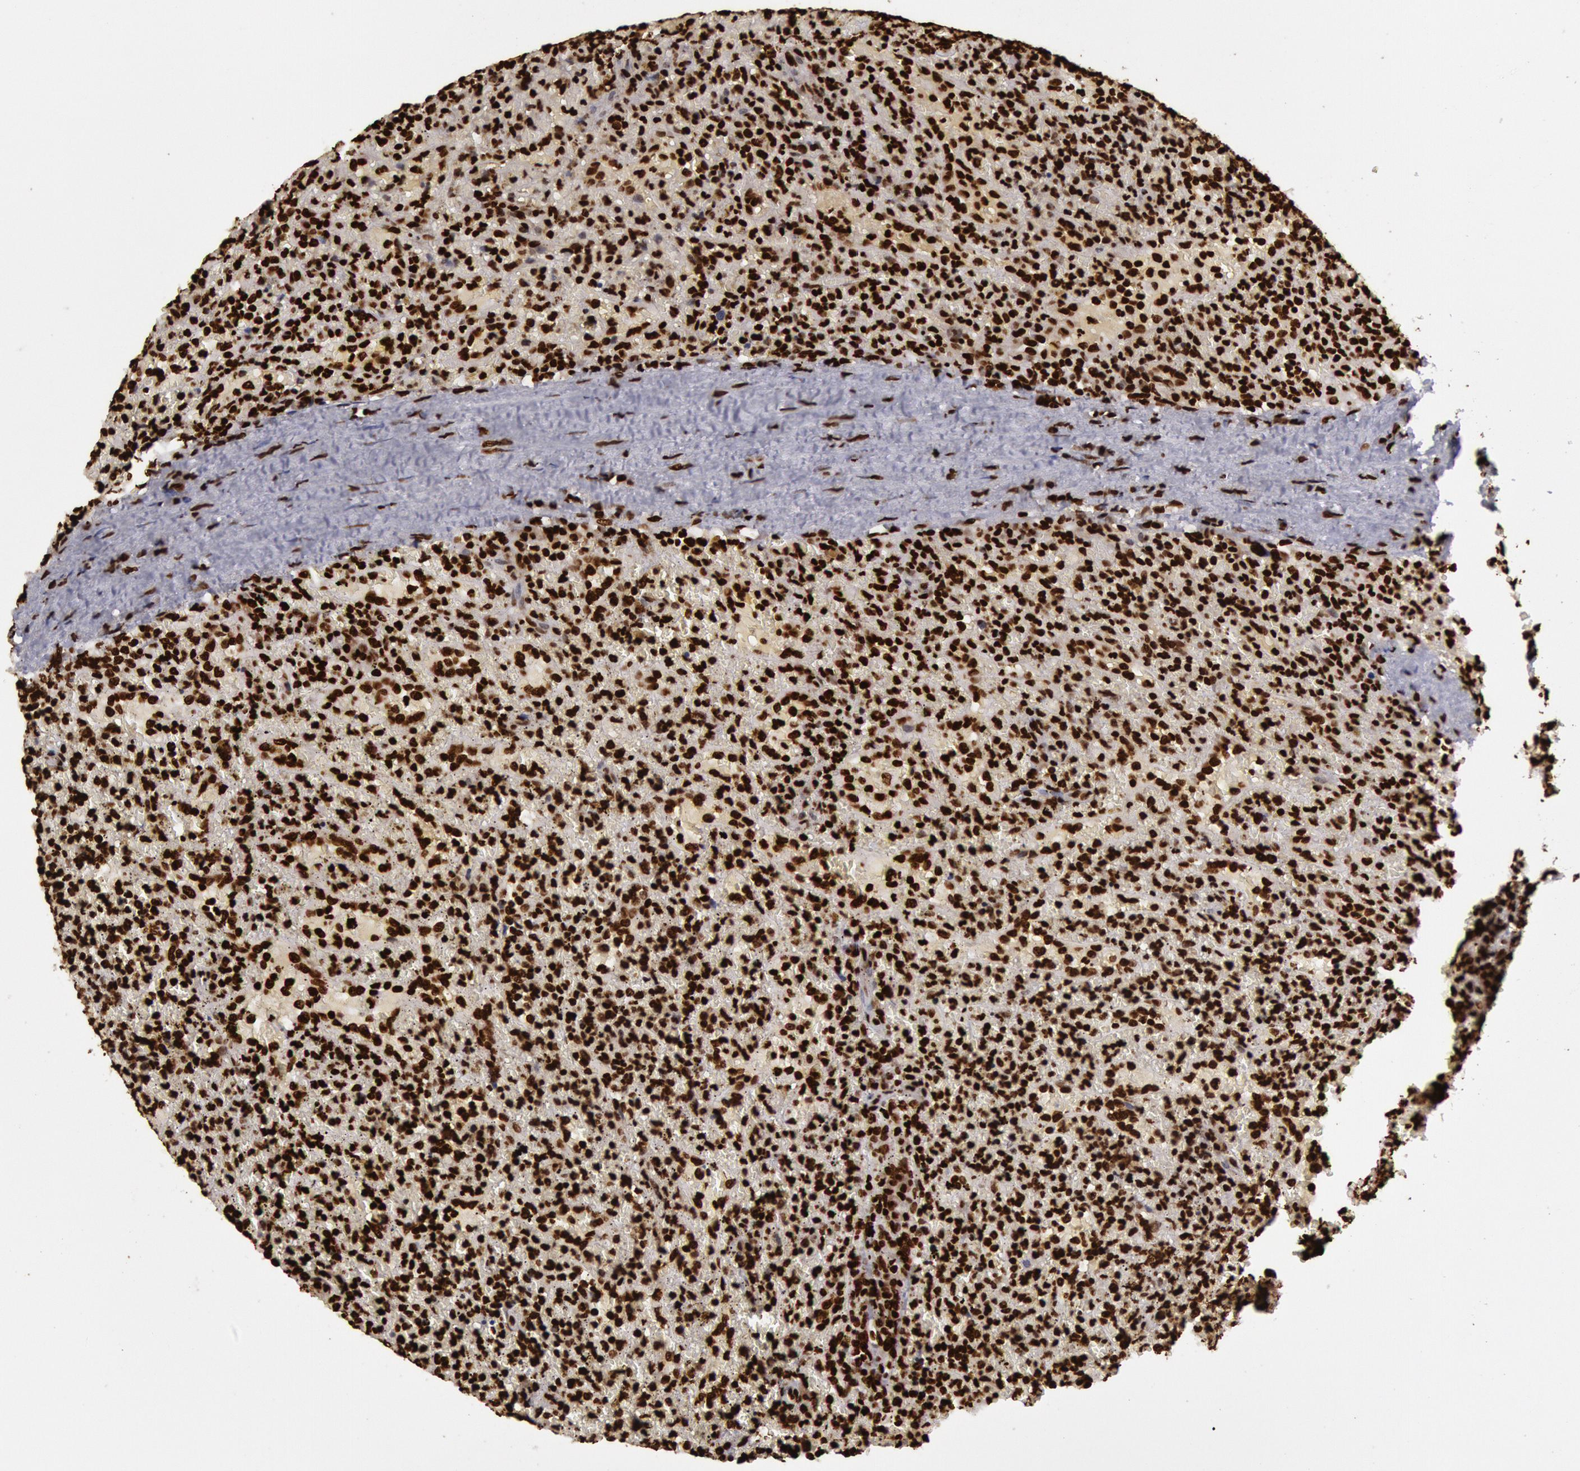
{"staining": {"intensity": "strong", "quantity": ">75%", "location": "nuclear"}, "tissue": "lymphoma", "cell_type": "Tumor cells", "image_type": "cancer", "snomed": [{"axis": "morphology", "description": "Malignant lymphoma, non-Hodgkin's type, High grade"}, {"axis": "topography", "description": "Spleen"}, {"axis": "topography", "description": "Lymph node"}], "caption": "Protein staining reveals strong nuclear staining in approximately >75% of tumor cells in lymphoma. The staining was performed using DAB to visualize the protein expression in brown, while the nuclei were stained in blue with hematoxylin (Magnification: 20x).", "gene": "H3-4", "patient": {"sex": "female", "age": 70}}